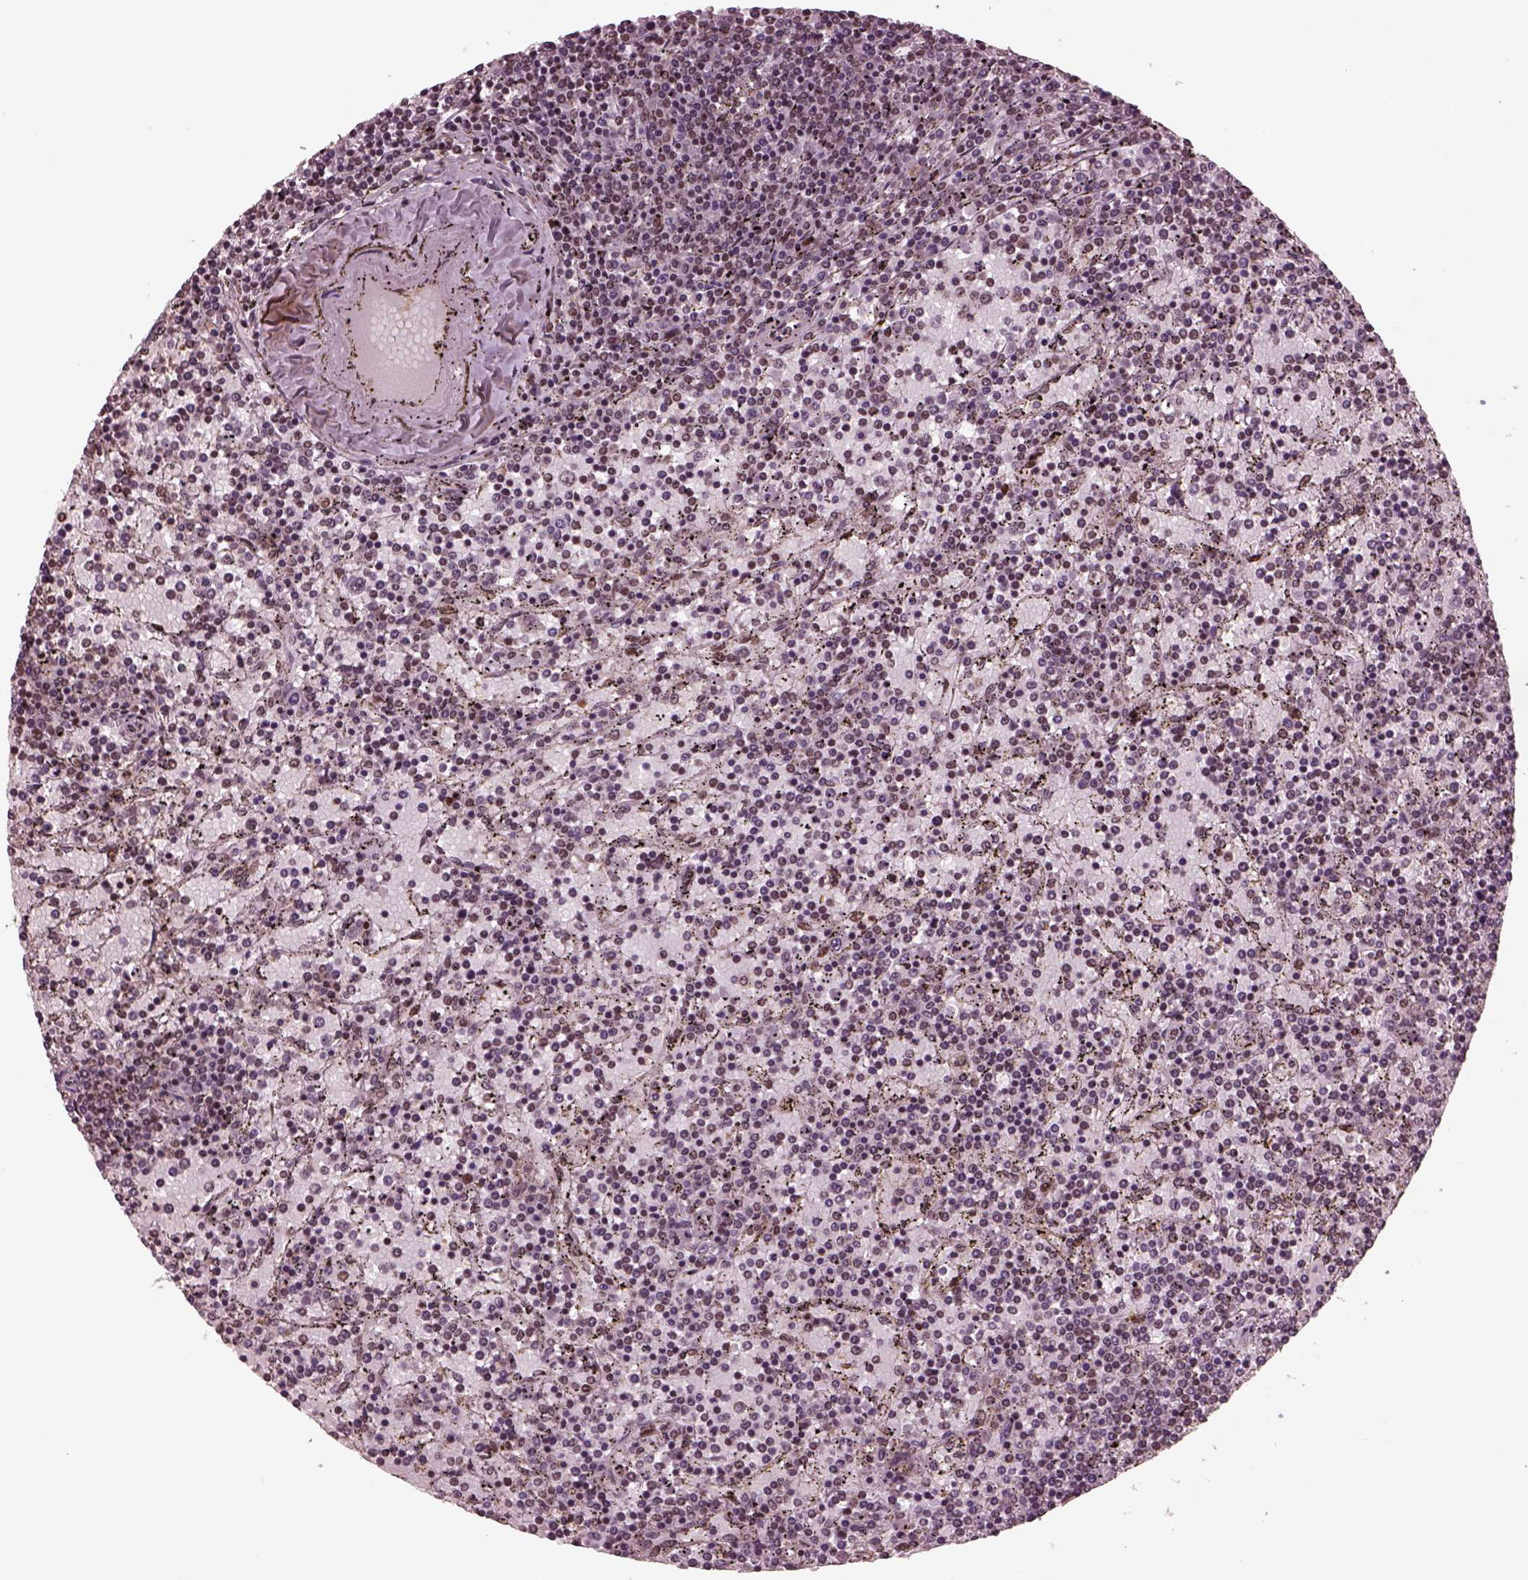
{"staining": {"intensity": "negative", "quantity": "none", "location": "none"}, "tissue": "lymphoma", "cell_type": "Tumor cells", "image_type": "cancer", "snomed": [{"axis": "morphology", "description": "Malignant lymphoma, non-Hodgkin's type, Low grade"}, {"axis": "topography", "description": "Spleen"}], "caption": "This is a image of immunohistochemistry (IHC) staining of low-grade malignant lymphoma, non-Hodgkin's type, which shows no staining in tumor cells.", "gene": "NAP1L5", "patient": {"sex": "female", "age": 77}}